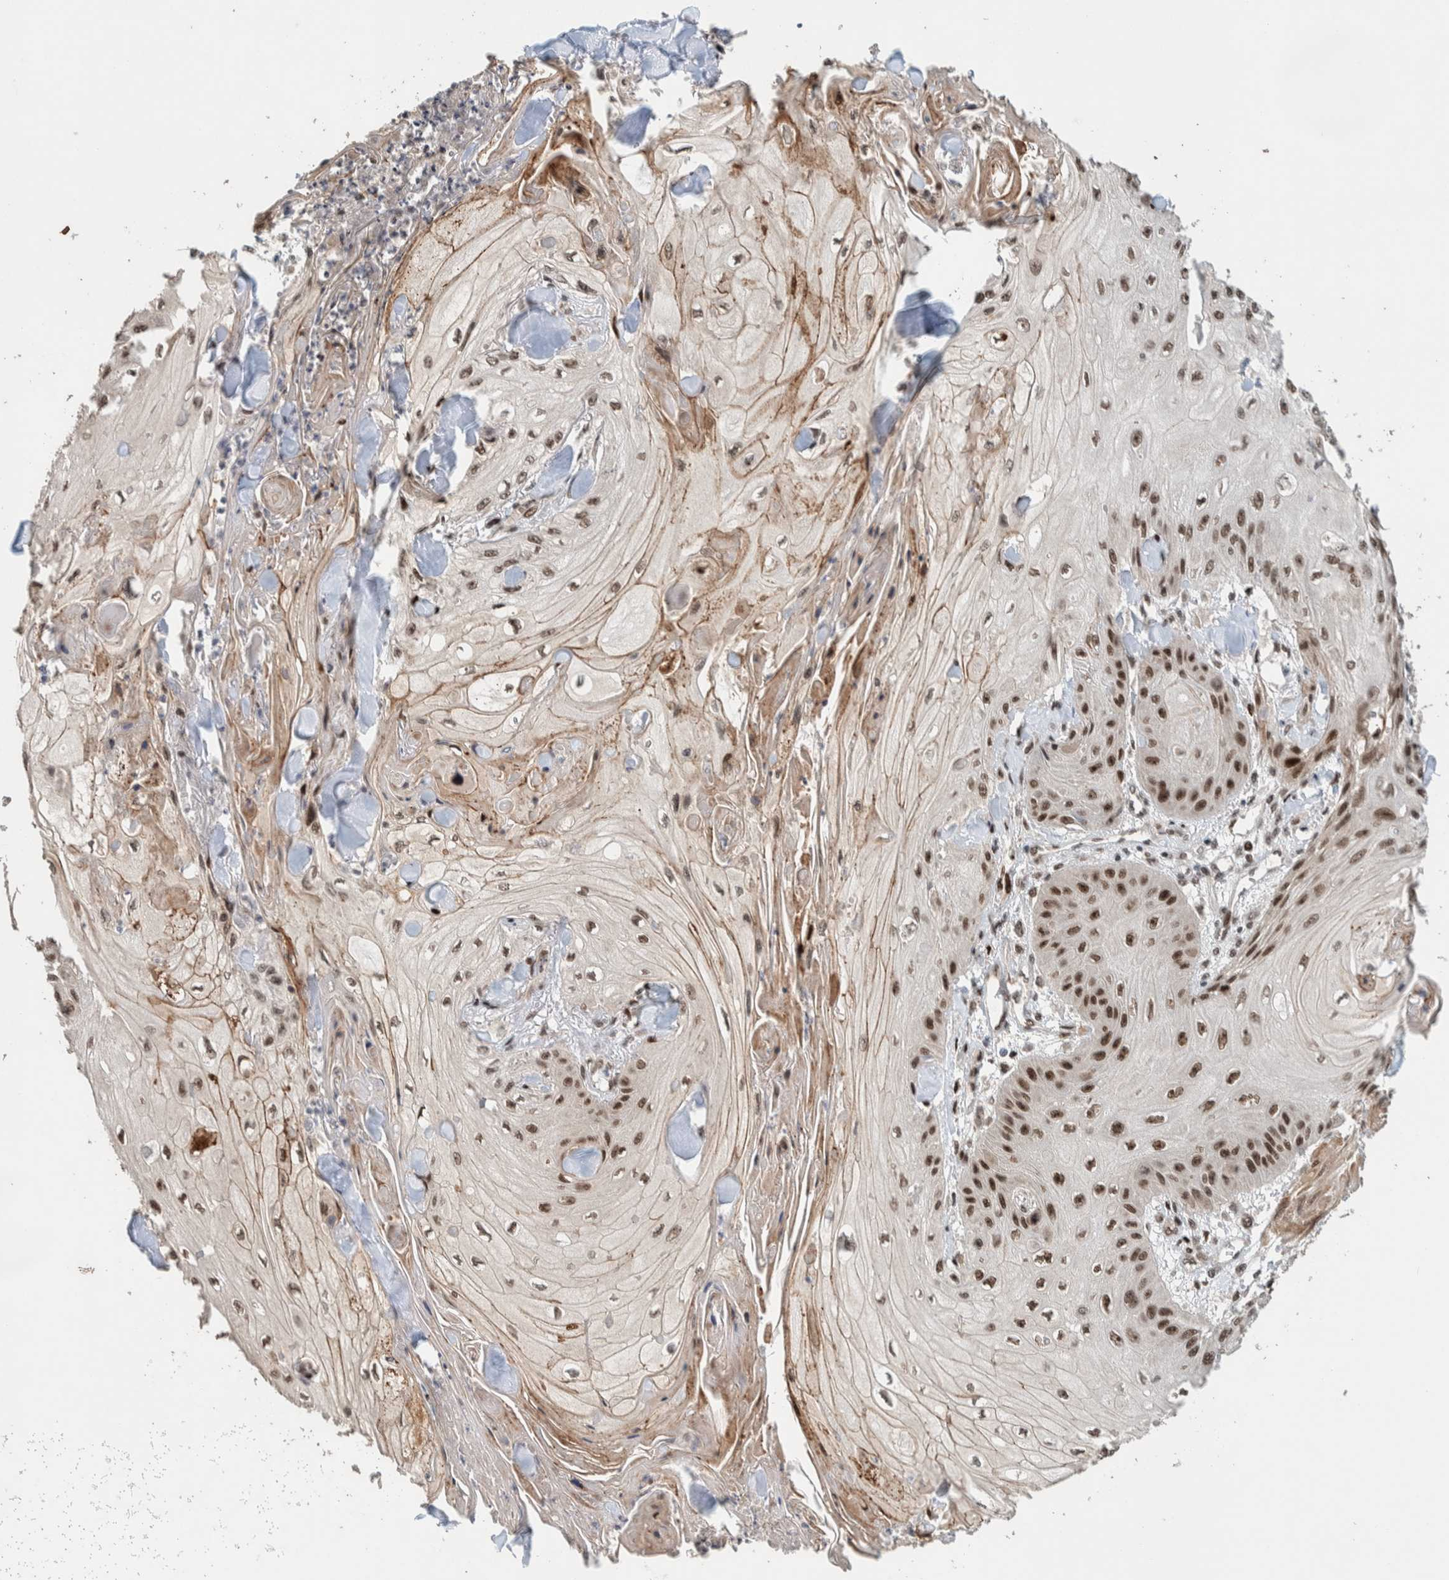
{"staining": {"intensity": "moderate", "quantity": ">75%", "location": "nuclear"}, "tissue": "skin cancer", "cell_type": "Tumor cells", "image_type": "cancer", "snomed": [{"axis": "morphology", "description": "Squamous cell carcinoma, NOS"}, {"axis": "topography", "description": "Skin"}], "caption": "About >75% of tumor cells in human squamous cell carcinoma (skin) demonstrate moderate nuclear protein expression as visualized by brown immunohistochemical staining.", "gene": "CHD4", "patient": {"sex": "male", "age": 74}}